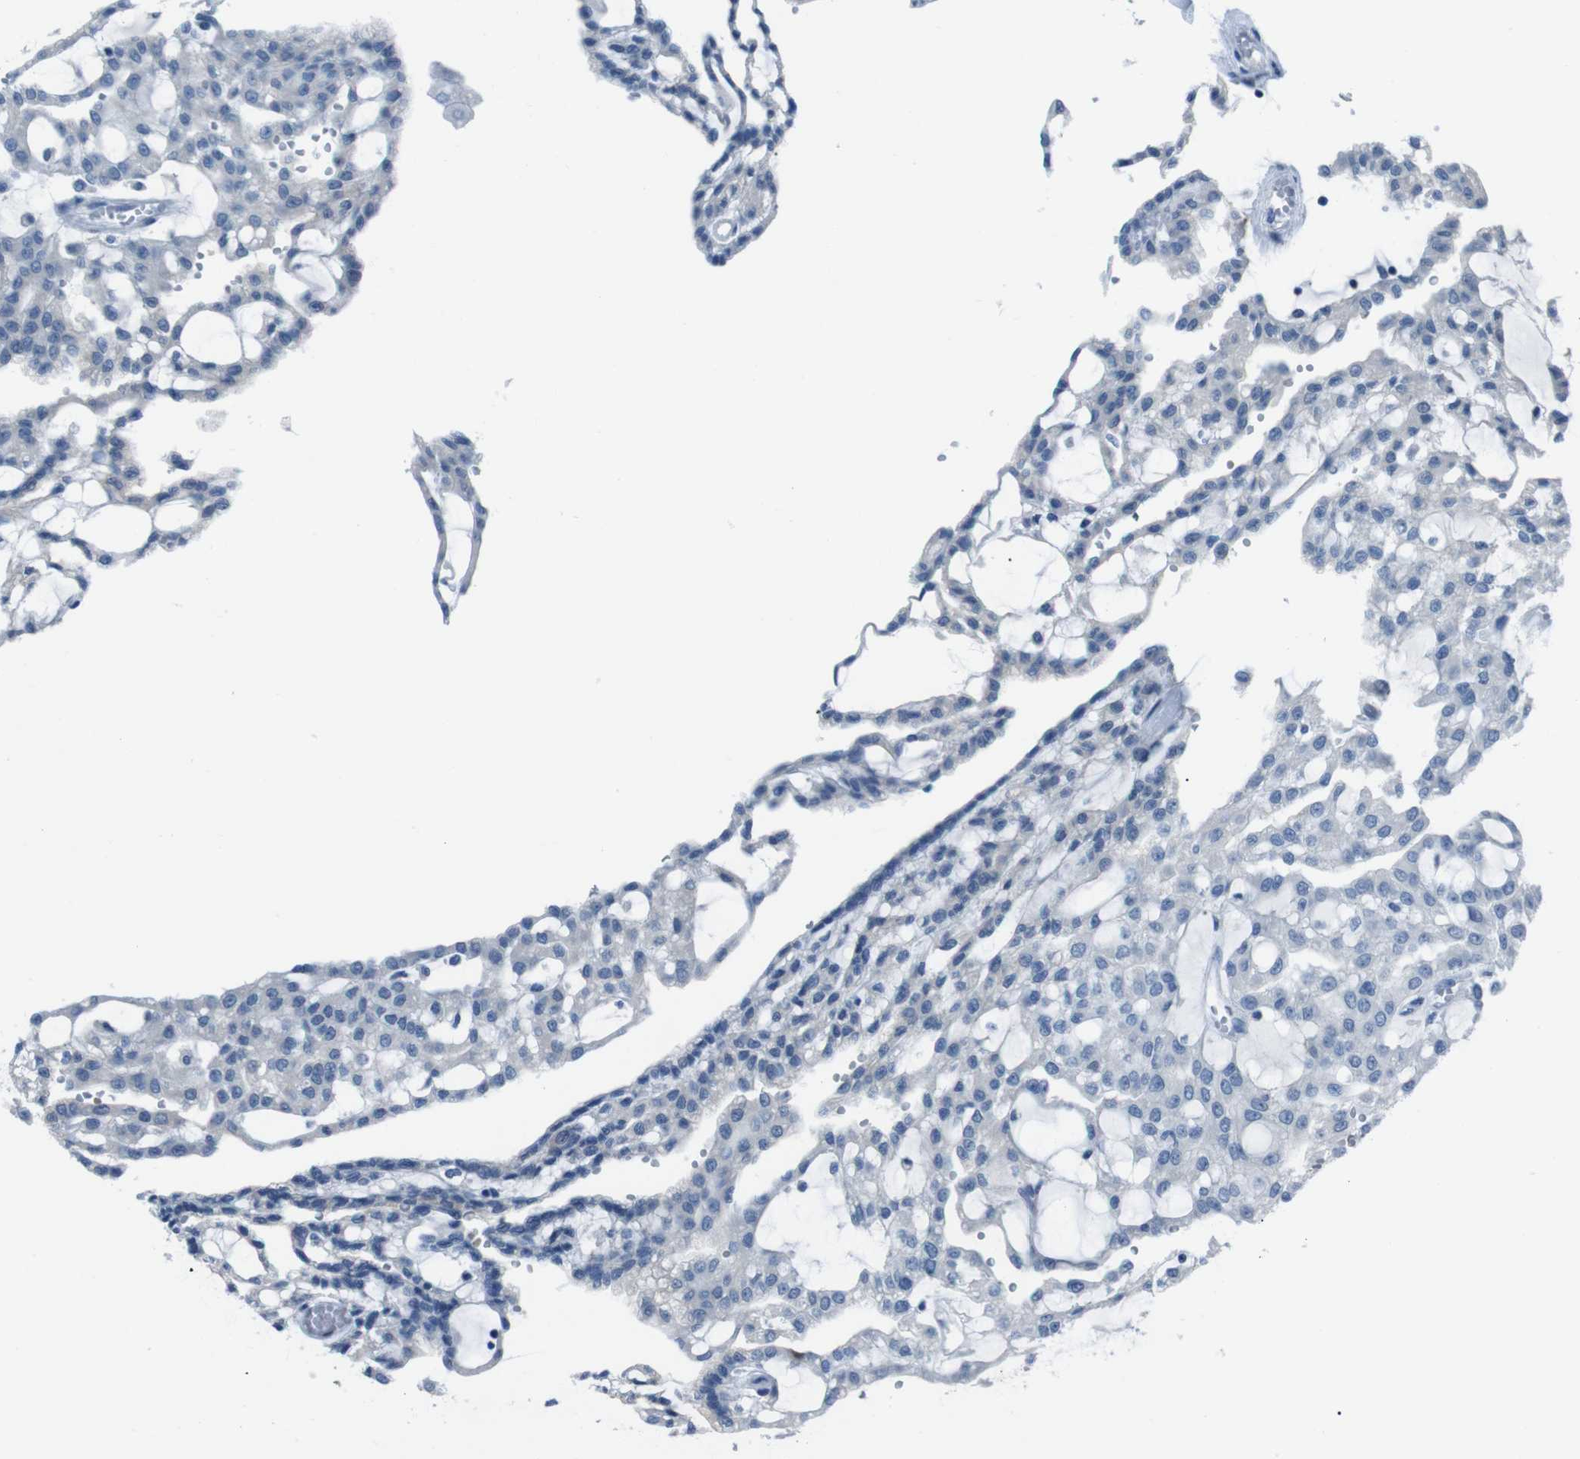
{"staining": {"intensity": "negative", "quantity": "none", "location": "none"}, "tissue": "renal cancer", "cell_type": "Tumor cells", "image_type": "cancer", "snomed": [{"axis": "morphology", "description": "Adenocarcinoma, NOS"}, {"axis": "topography", "description": "Kidney"}], "caption": "Protein analysis of renal cancer shows no significant expression in tumor cells.", "gene": "NANOS2", "patient": {"sex": "male", "age": 63}}